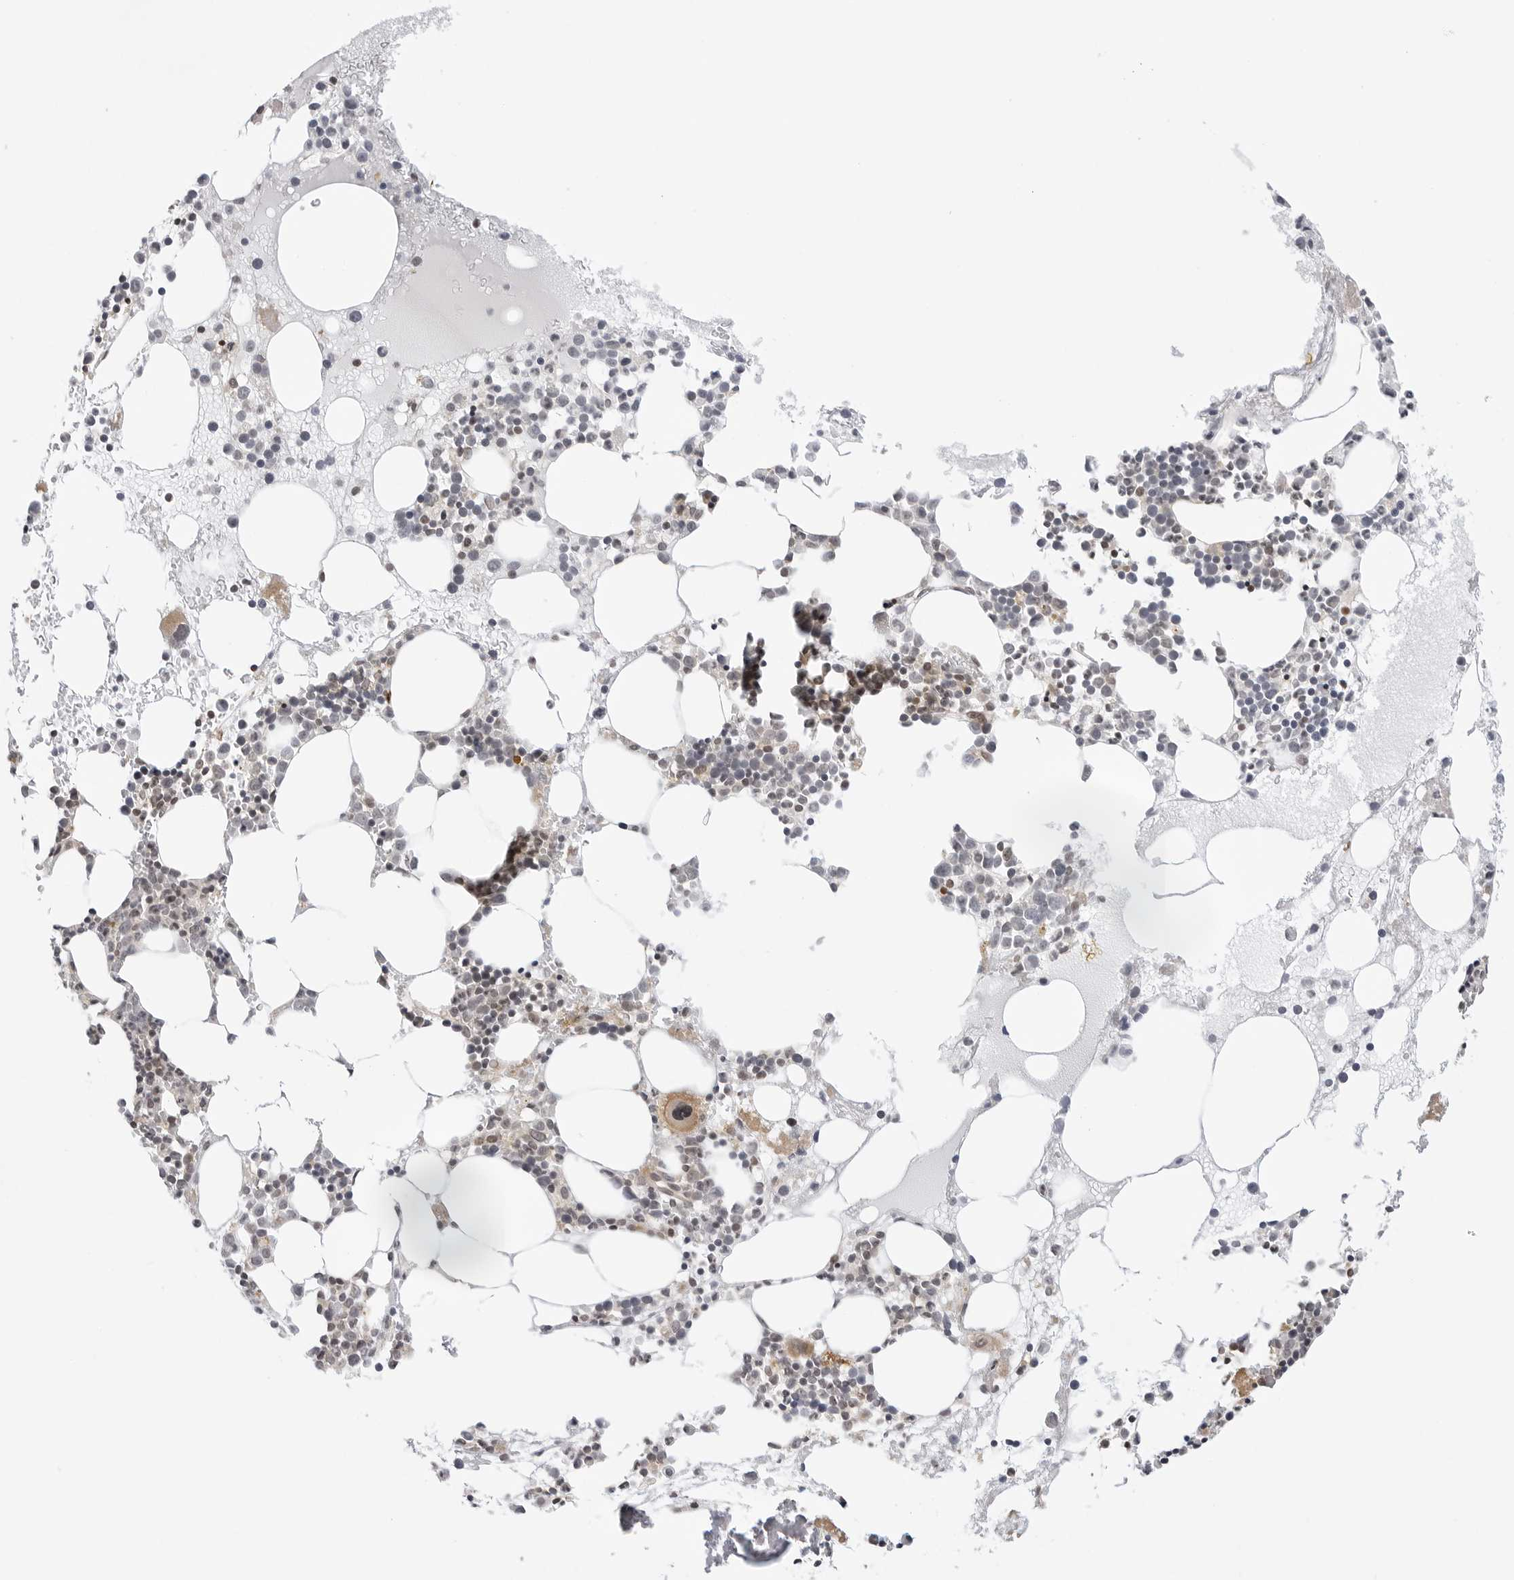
{"staining": {"intensity": "moderate", "quantity": "25%-75%", "location": "cytoplasmic/membranous,nuclear"}, "tissue": "bone marrow", "cell_type": "Hematopoietic cells", "image_type": "normal", "snomed": [{"axis": "morphology", "description": "Normal tissue, NOS"}, {"axis": "topography", "description": "Bone marrow"}], "caption": "Immunohistochemical staining of unremarkable human bone marrow exhibits medium levels of moderate cytoplasmic/membranous,nuclear positivity in about 25%-75% of hematopoietic cells. (Stains: DAB (3,3'-diaminobenzidine) in brown, nuclei in blue, Microscopy: brightfield microscopy at high magnification).", "gene": "MAP2K5", "patient": {"sex": "female", "age": 52}}